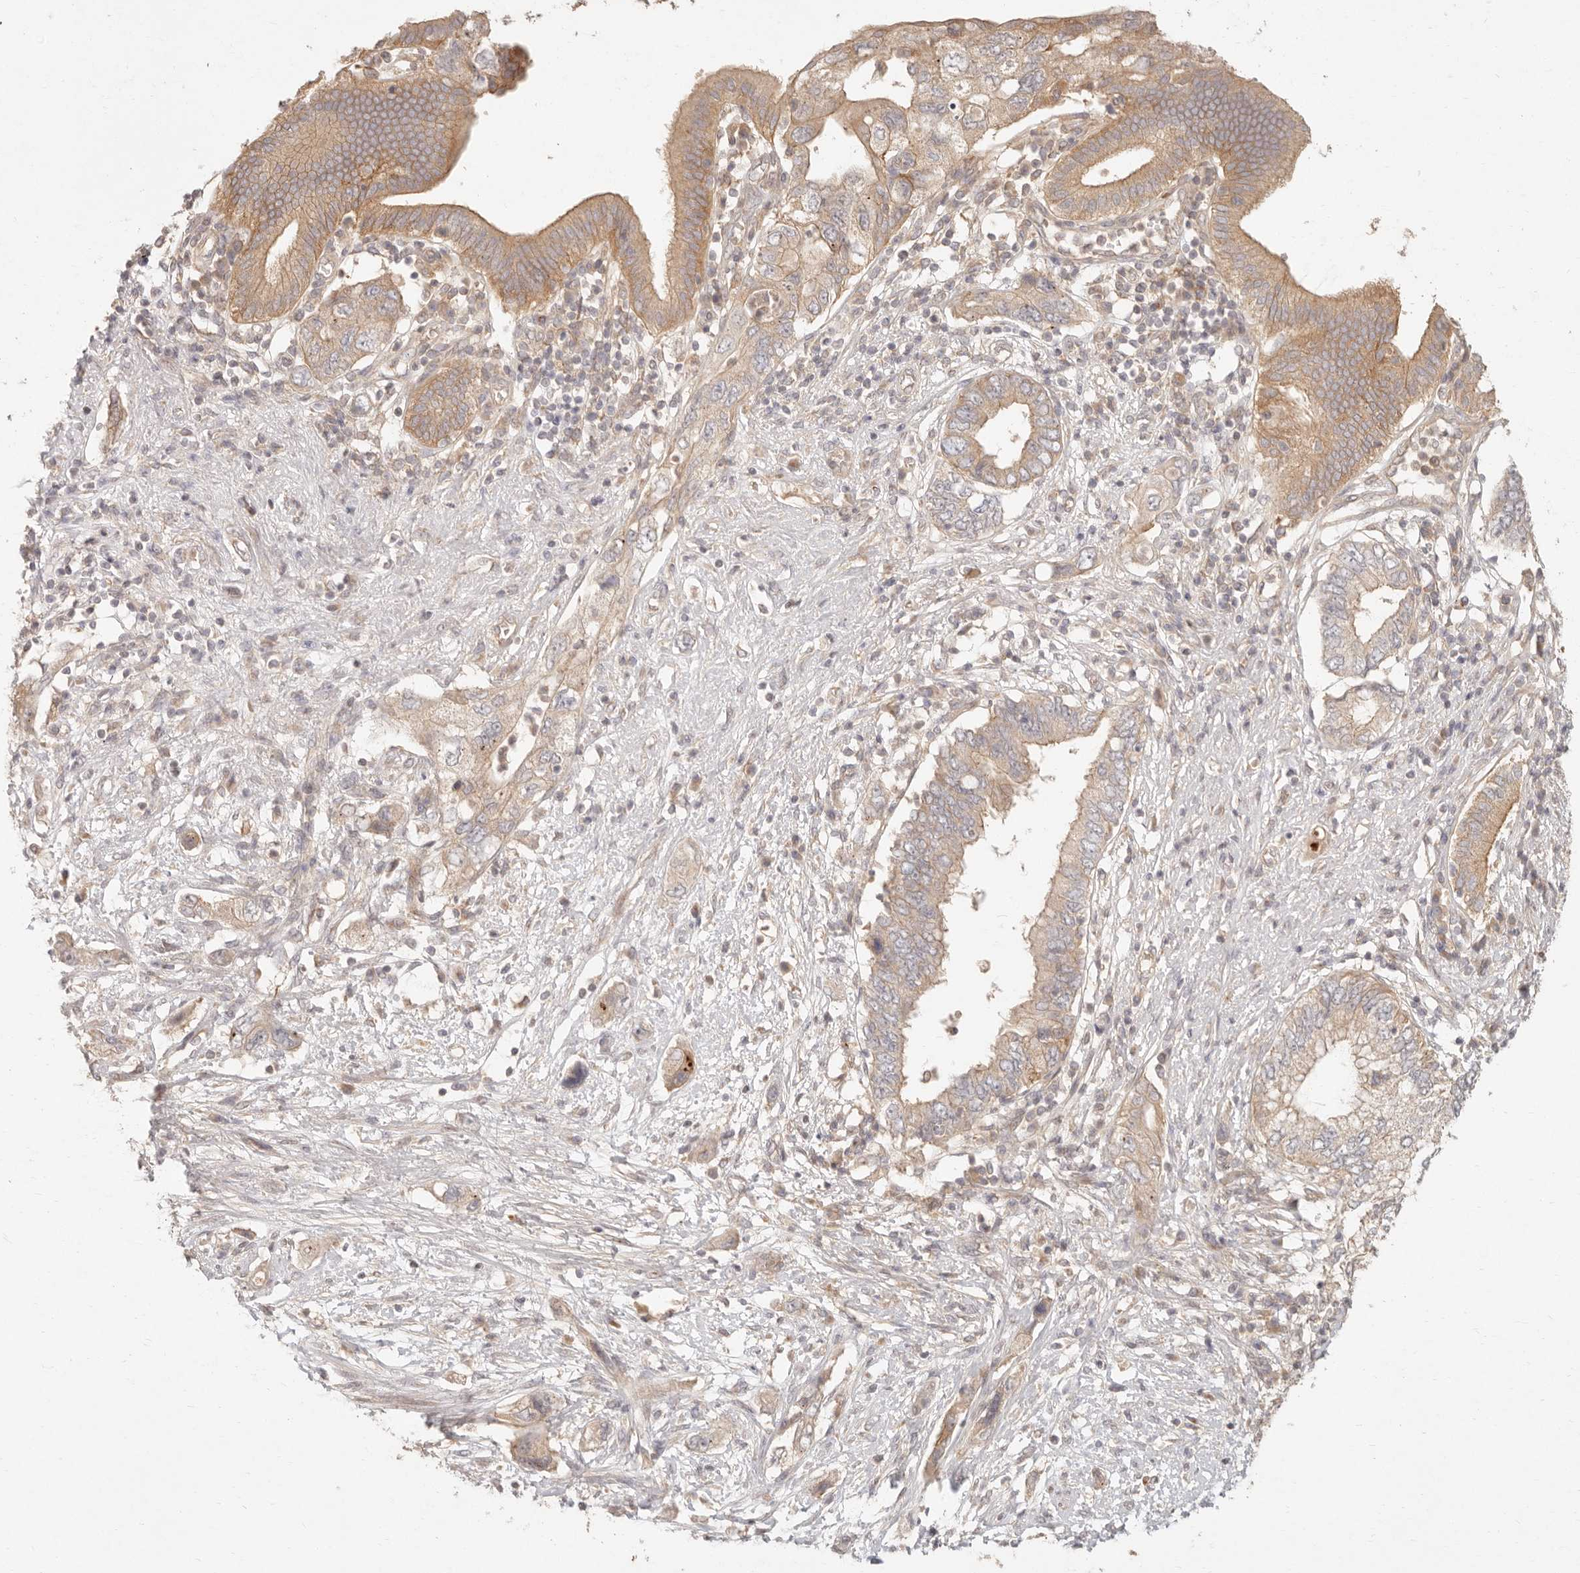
{"staining": {"intensity": "moderate", "quantity": ">75%", "location": "cytoplasmic/membranous"}, "tissue": "pancreatic cancer", "cell_type": "Tumor cells", "image_type": "cancer", "snomed": [{"axis": "morphology", "description": "Adenocarcinoma, NOS"}, {"axis": "topography", "description": "Pancreas"}], "caption": "Pancreatic cancer (adenocarcinoma) stained with a brown dye exhibits moderate cytoplasmic/membranous positive expression in about >75% of tumor cells.", "gene": "PPP1R3B", "patient": {"sex": "female", "age": 73}}